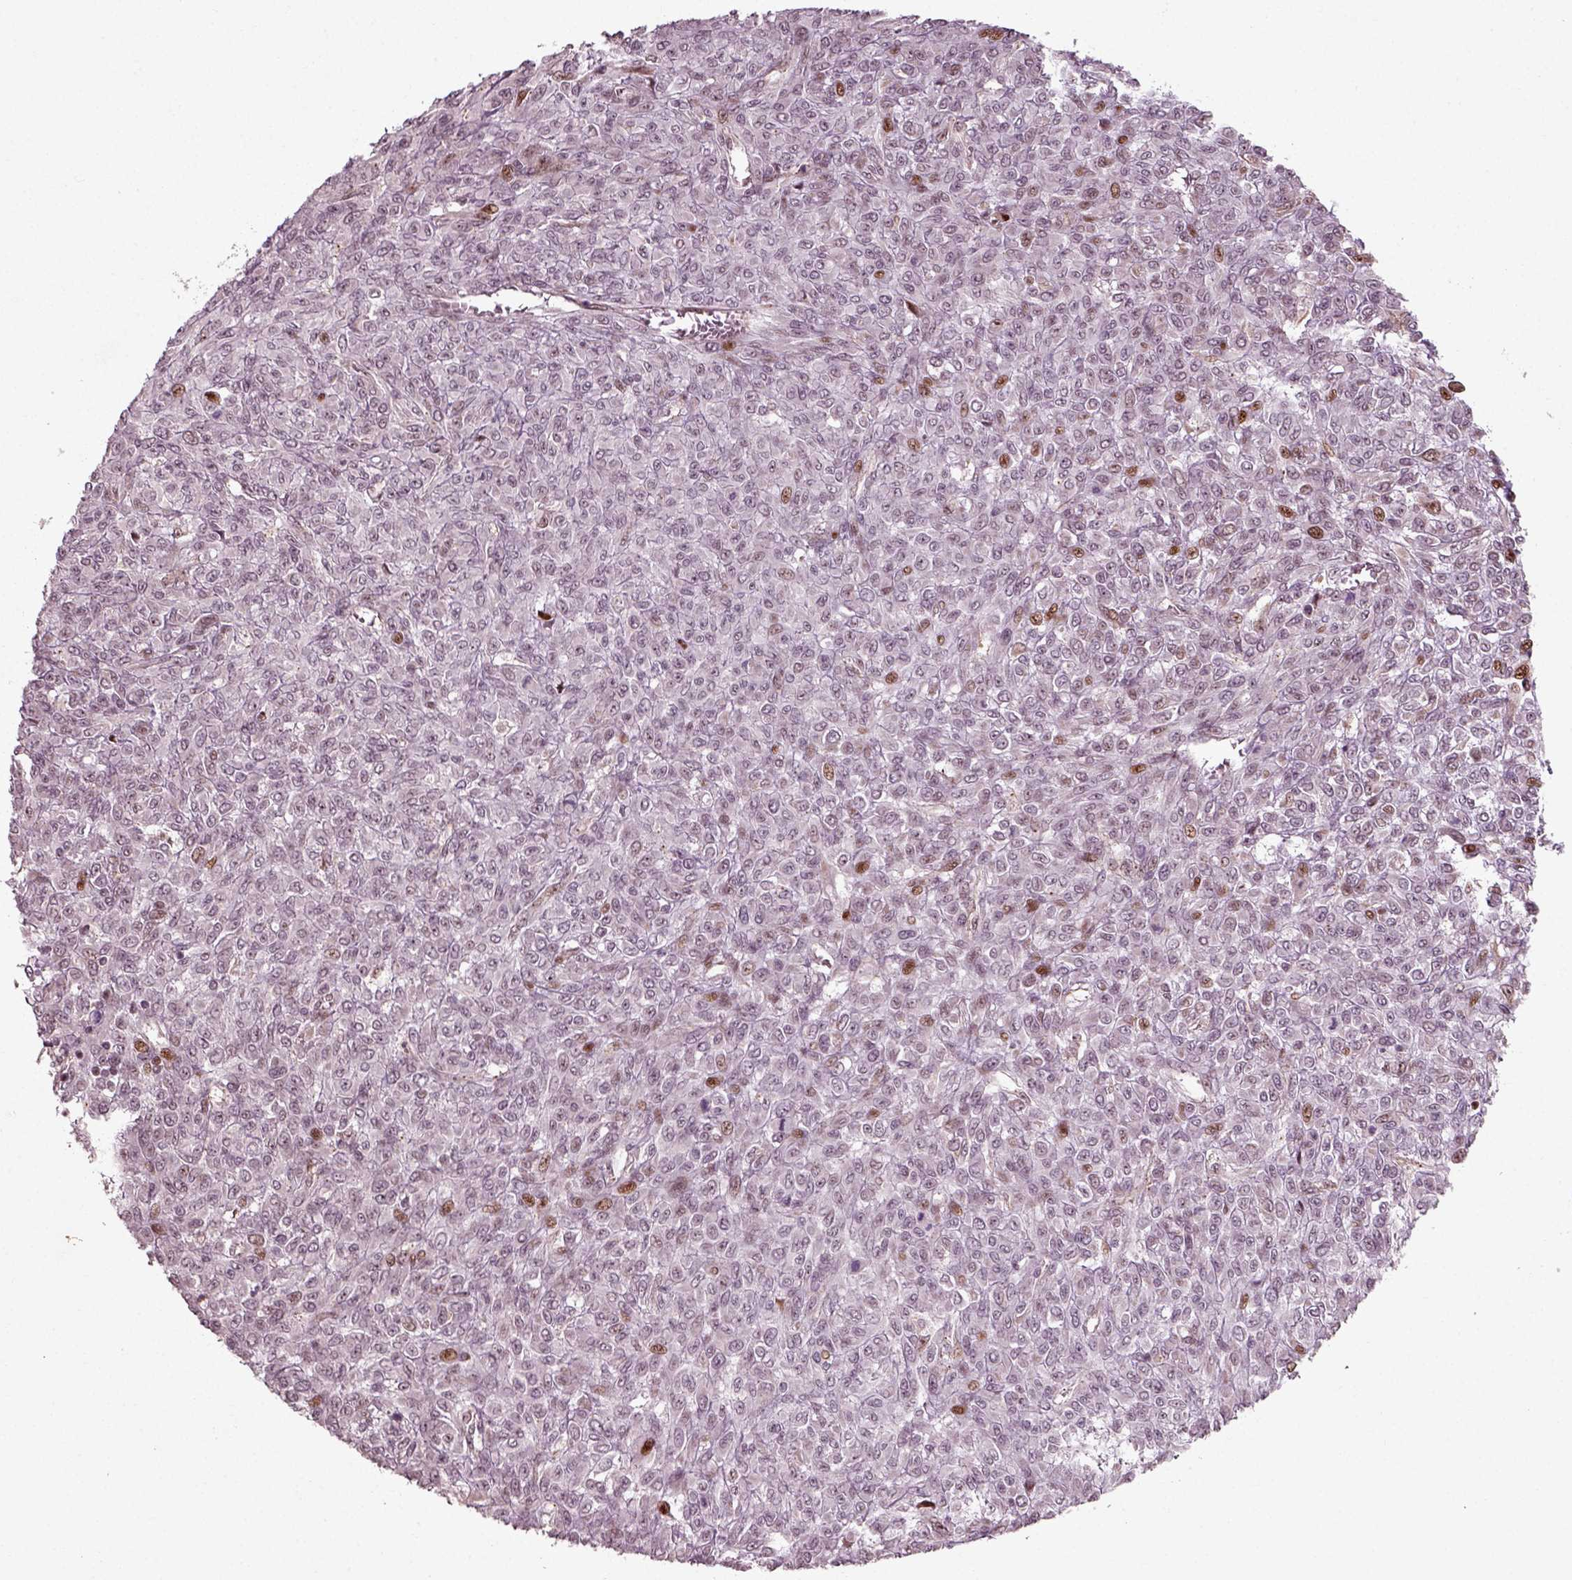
{"staining": {"intensity": "strong", "quantity": "<25%", "location": "nuclear"}, "tissue": "renal cancer", "cell_type": "Tumor cells", "image_type": "cancer", "snomed": [{"axis": "morphology", "description": "Adenocarcinoma, NOS"}, {"axis": "topography", "description": "Kidney"}], "caption": "Adenocarcinoma (renal) stained with a protein marker reveals strong staining in tumor cells.", "gene": "CDC14A", "patient": {"sex": "male", "age": 58}}